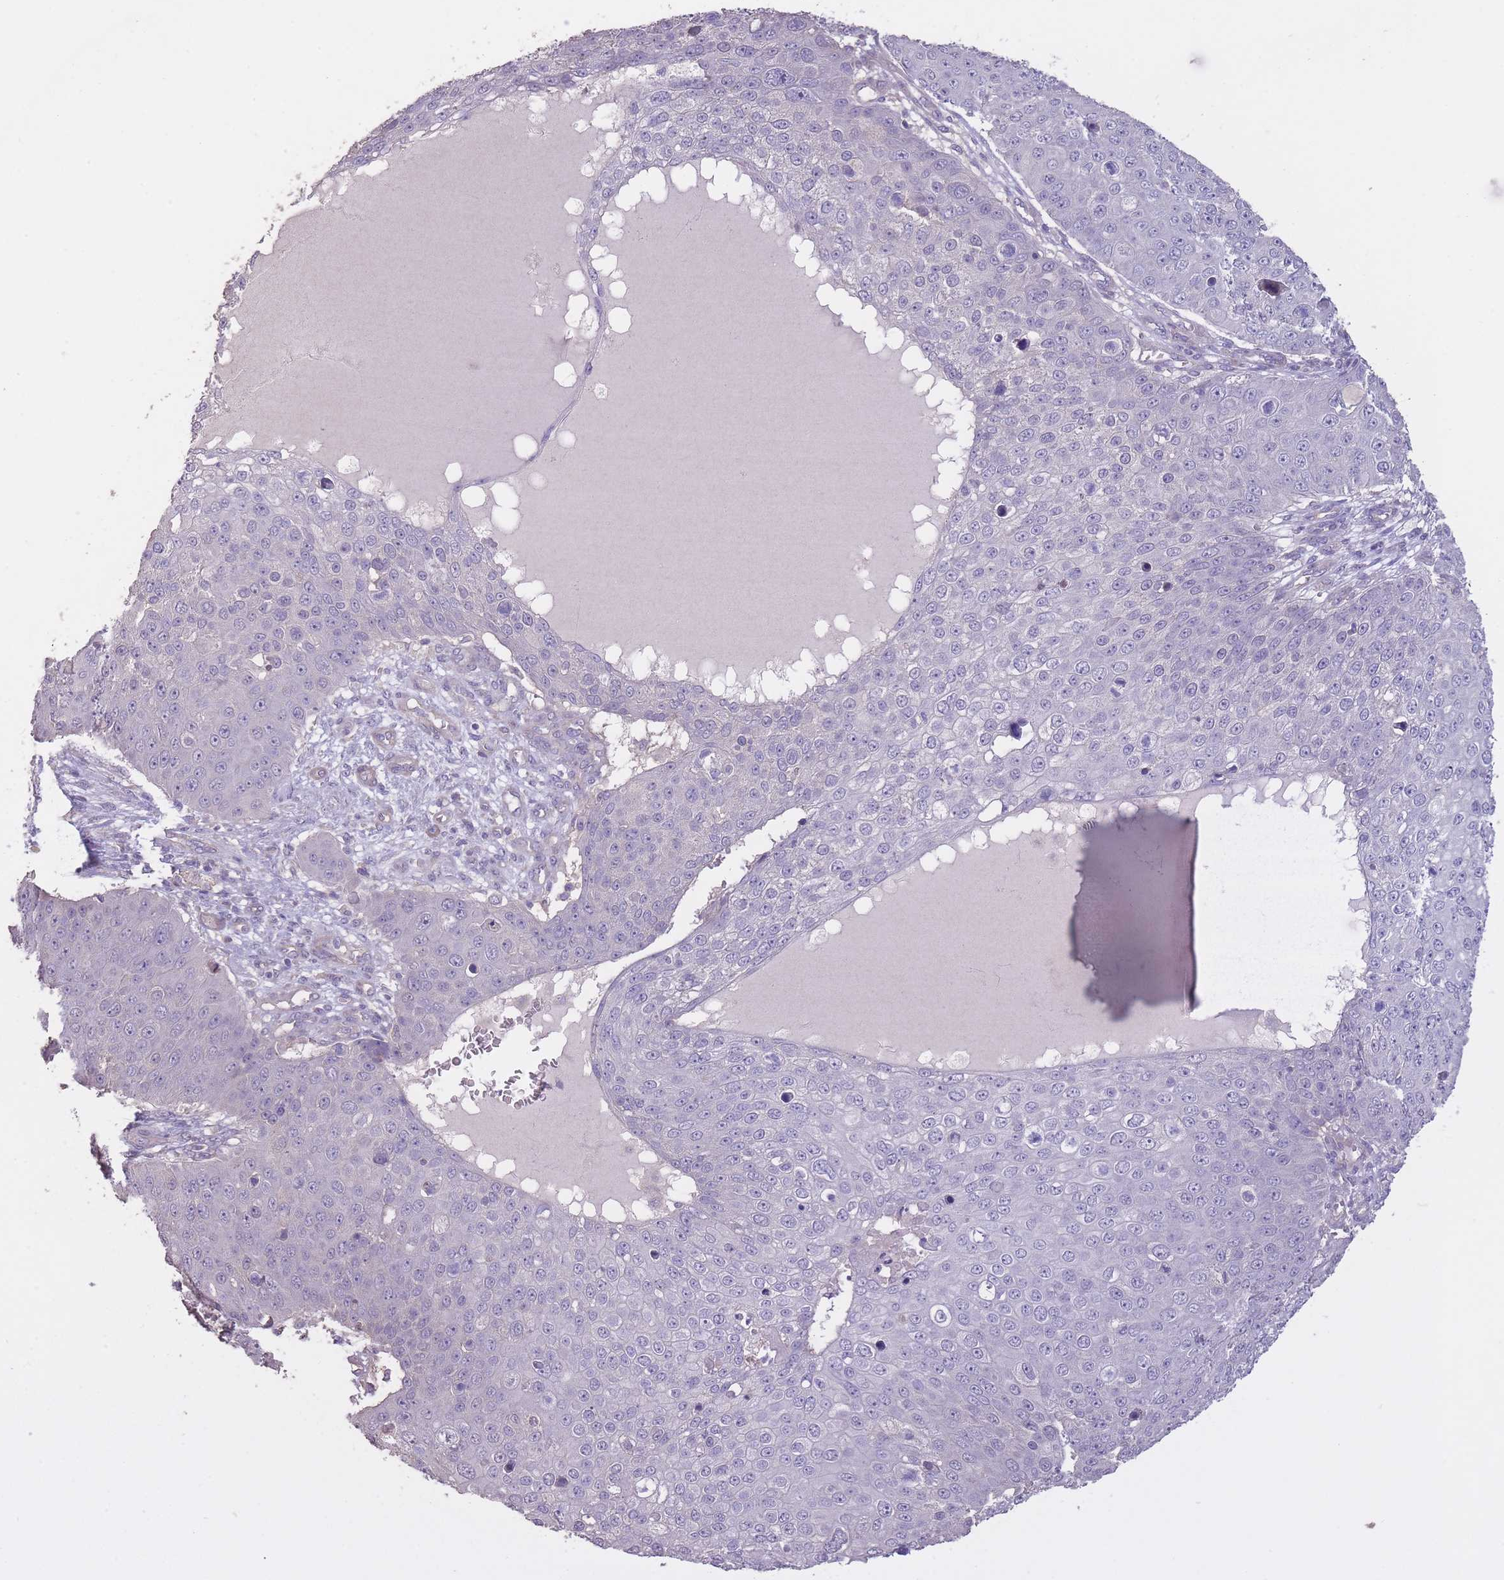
{"staining": {"intensity": "negative", "quantity": "none", "location": "none"}, "tissue": "skin cancer", "cell_type": "Tumor cells", "image_type": "cancer", "snomed": [{"axis": "morphology", "description": "Squamous cell carcinoma, NOS"}, {"axis": "topography", "description": "Skin"}], "caption": "High power microscopy image of an immunohistochemistry (IHC) histopathology image of skin cancer, revealing no significant expression in tumor cells. Brightfield microscopy of immunohistochemistry (IHC) stained with DAB (3,3'-diaminobenzidine) (brown) and hematoxylin (blue), captured at high magnification.", "gene": "RSPH10B", "patient": {"sex": "male", "age": 71}}